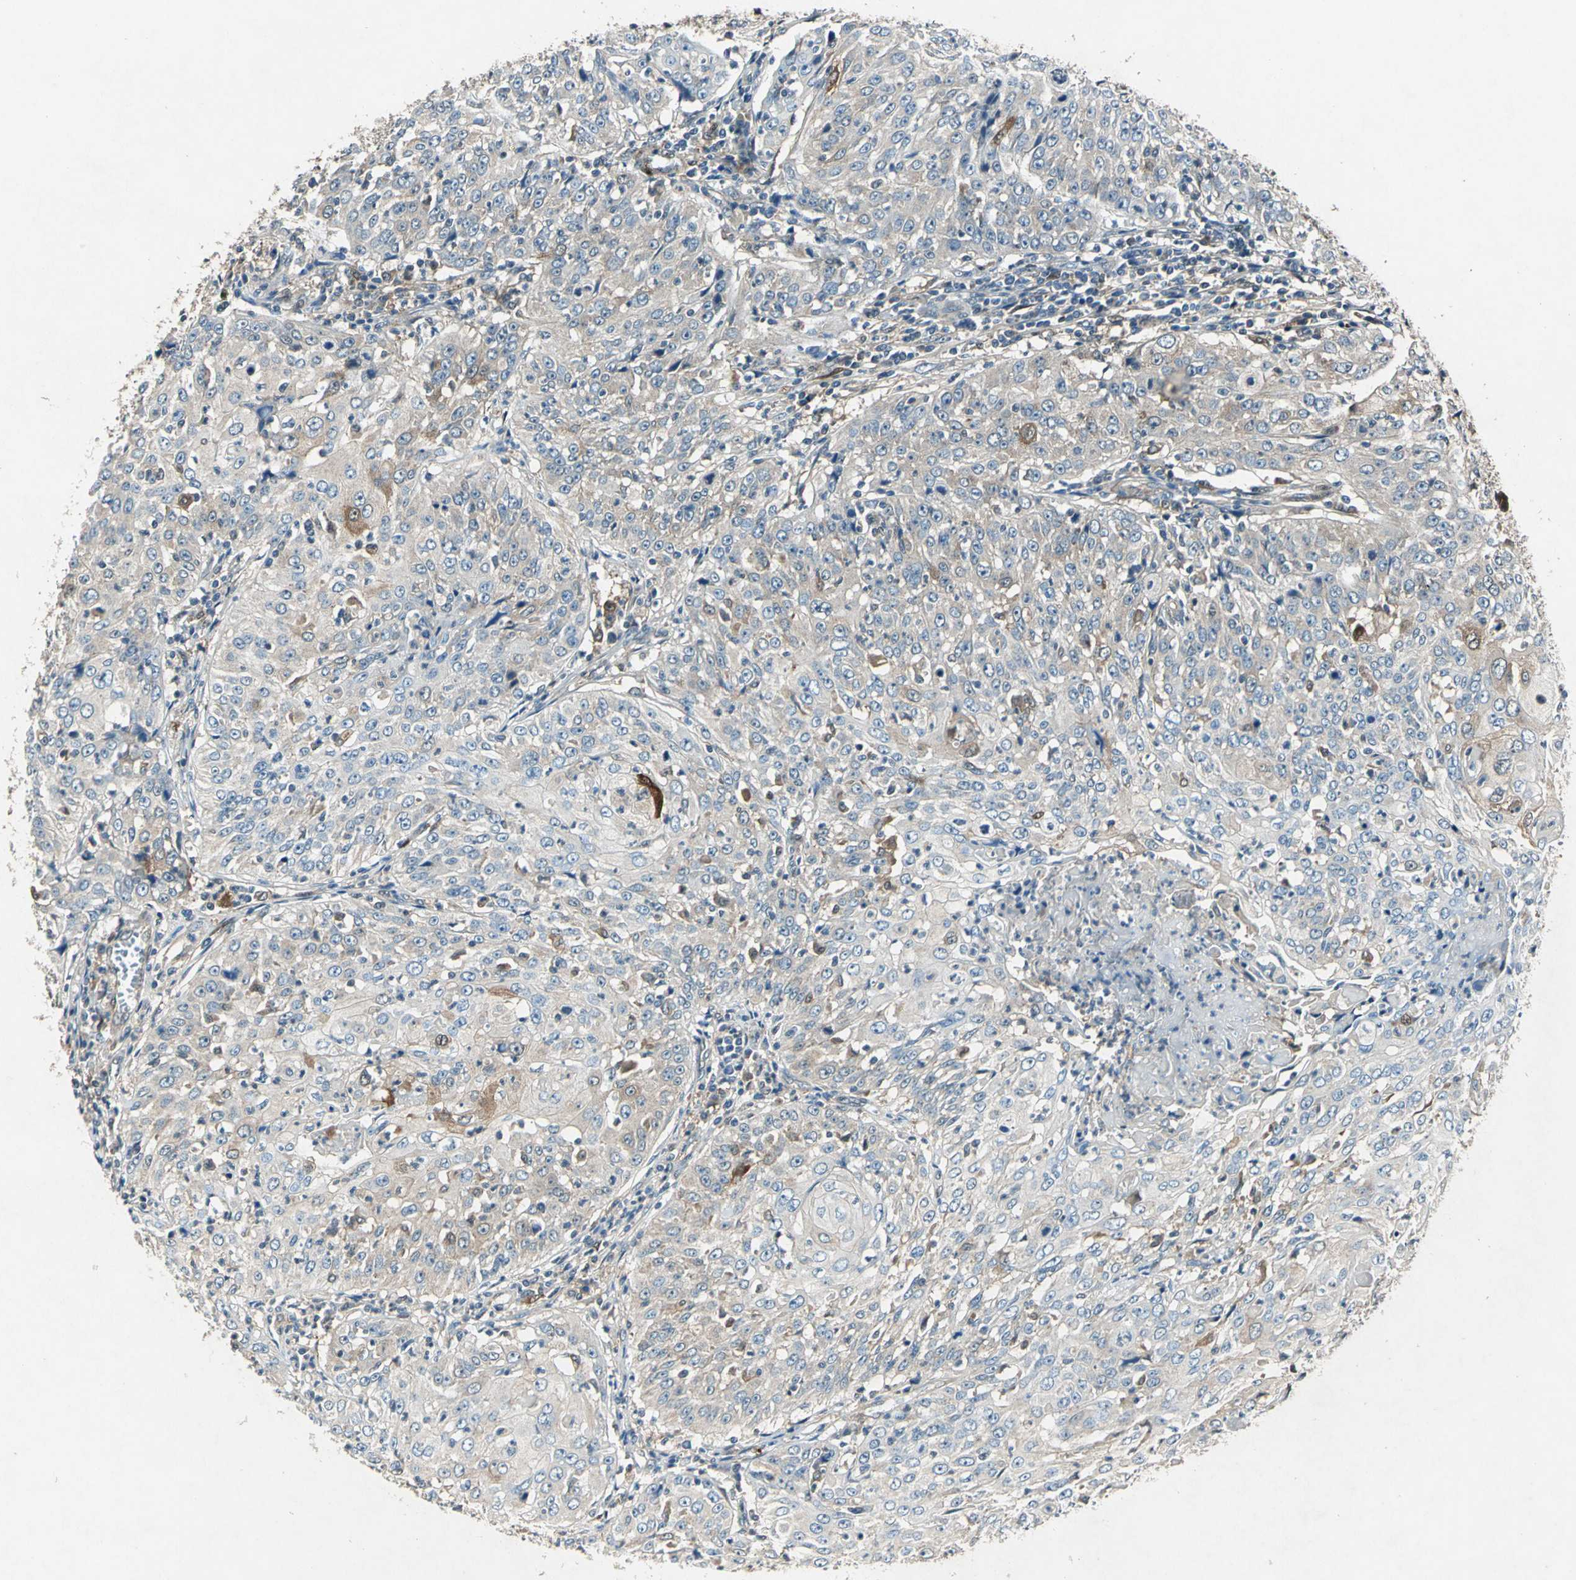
{"staining": {"intensity": "weak", "quantity": ">75%", "location": "cytoplasmic/membranous"}, "tissue": "cervical cancer", "cell_type": "Tumor cells", "image_type": "cancer", "snomed": [{"axis": "morphology", "description": "Squamous cell carcinoma, NOS"}, {"axis": "topography", "description": "Cervix"}], "caption": "This is an image of immunohistochemistry (IHC) staining of cervical cancer (squamous cell carcinoma), which shows weak positivity in the cytoplasmic/membranous of tumor cells.", "gene": "RRM2B", "patient": {"sex": "female", "age": 39}}